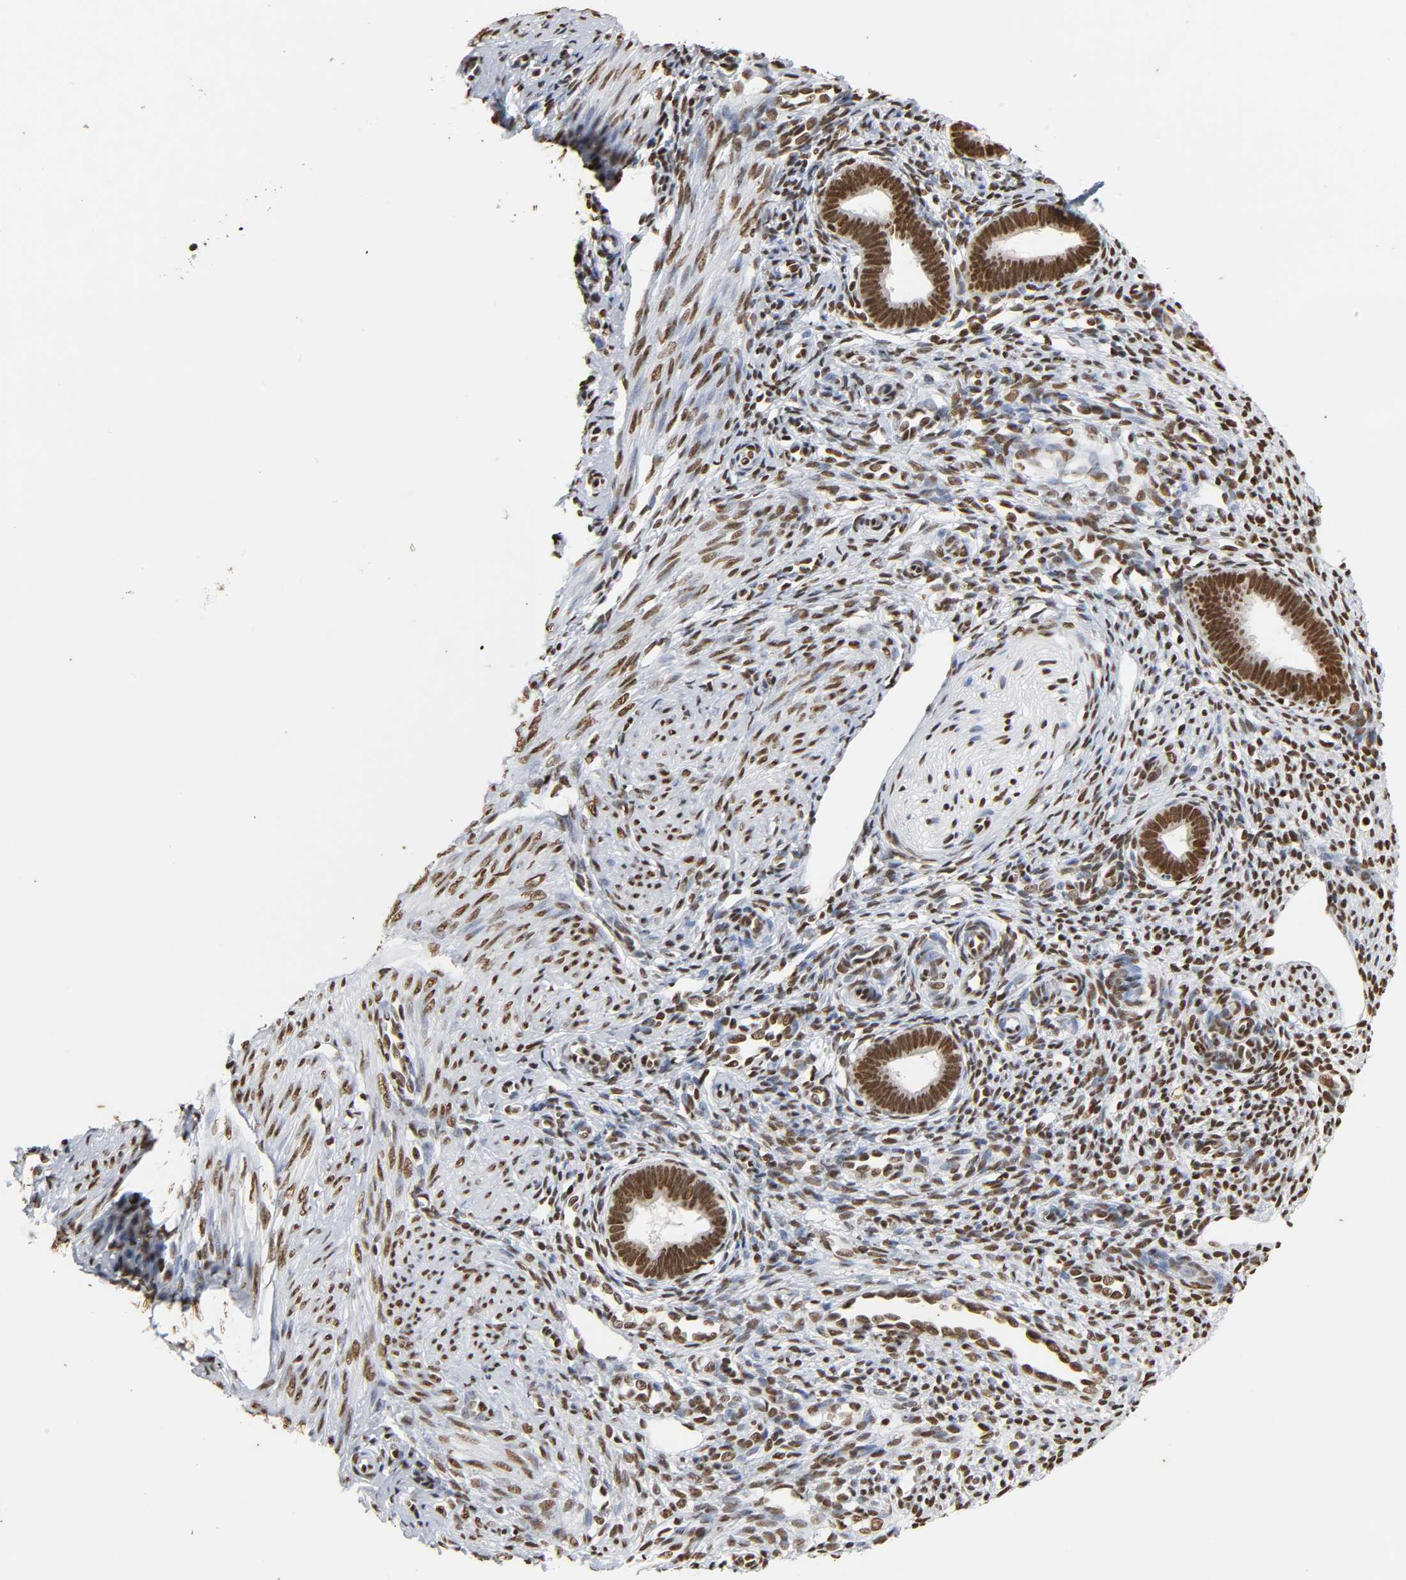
{"staining": {"intensity": "strong", "quantity": ">75%", "location": "nuclear"}, "tissue": "endometrium", "cell_type": "Cells in endometrial stroma", "image_type": "normal", "snomed": [{"axis": "morphology", "description": "Normal tissue, NOS"}, {"axis": "topography", "description": "Endometrium"}], "caption": "Normal endometrium displays strong nuclear expression in about >75% of cells in endometrial stroma (IHC, brightfield microscopy, high magnification)..", "gene": "HNRNPC", "patient": {"sex": "female", "age": 27}}